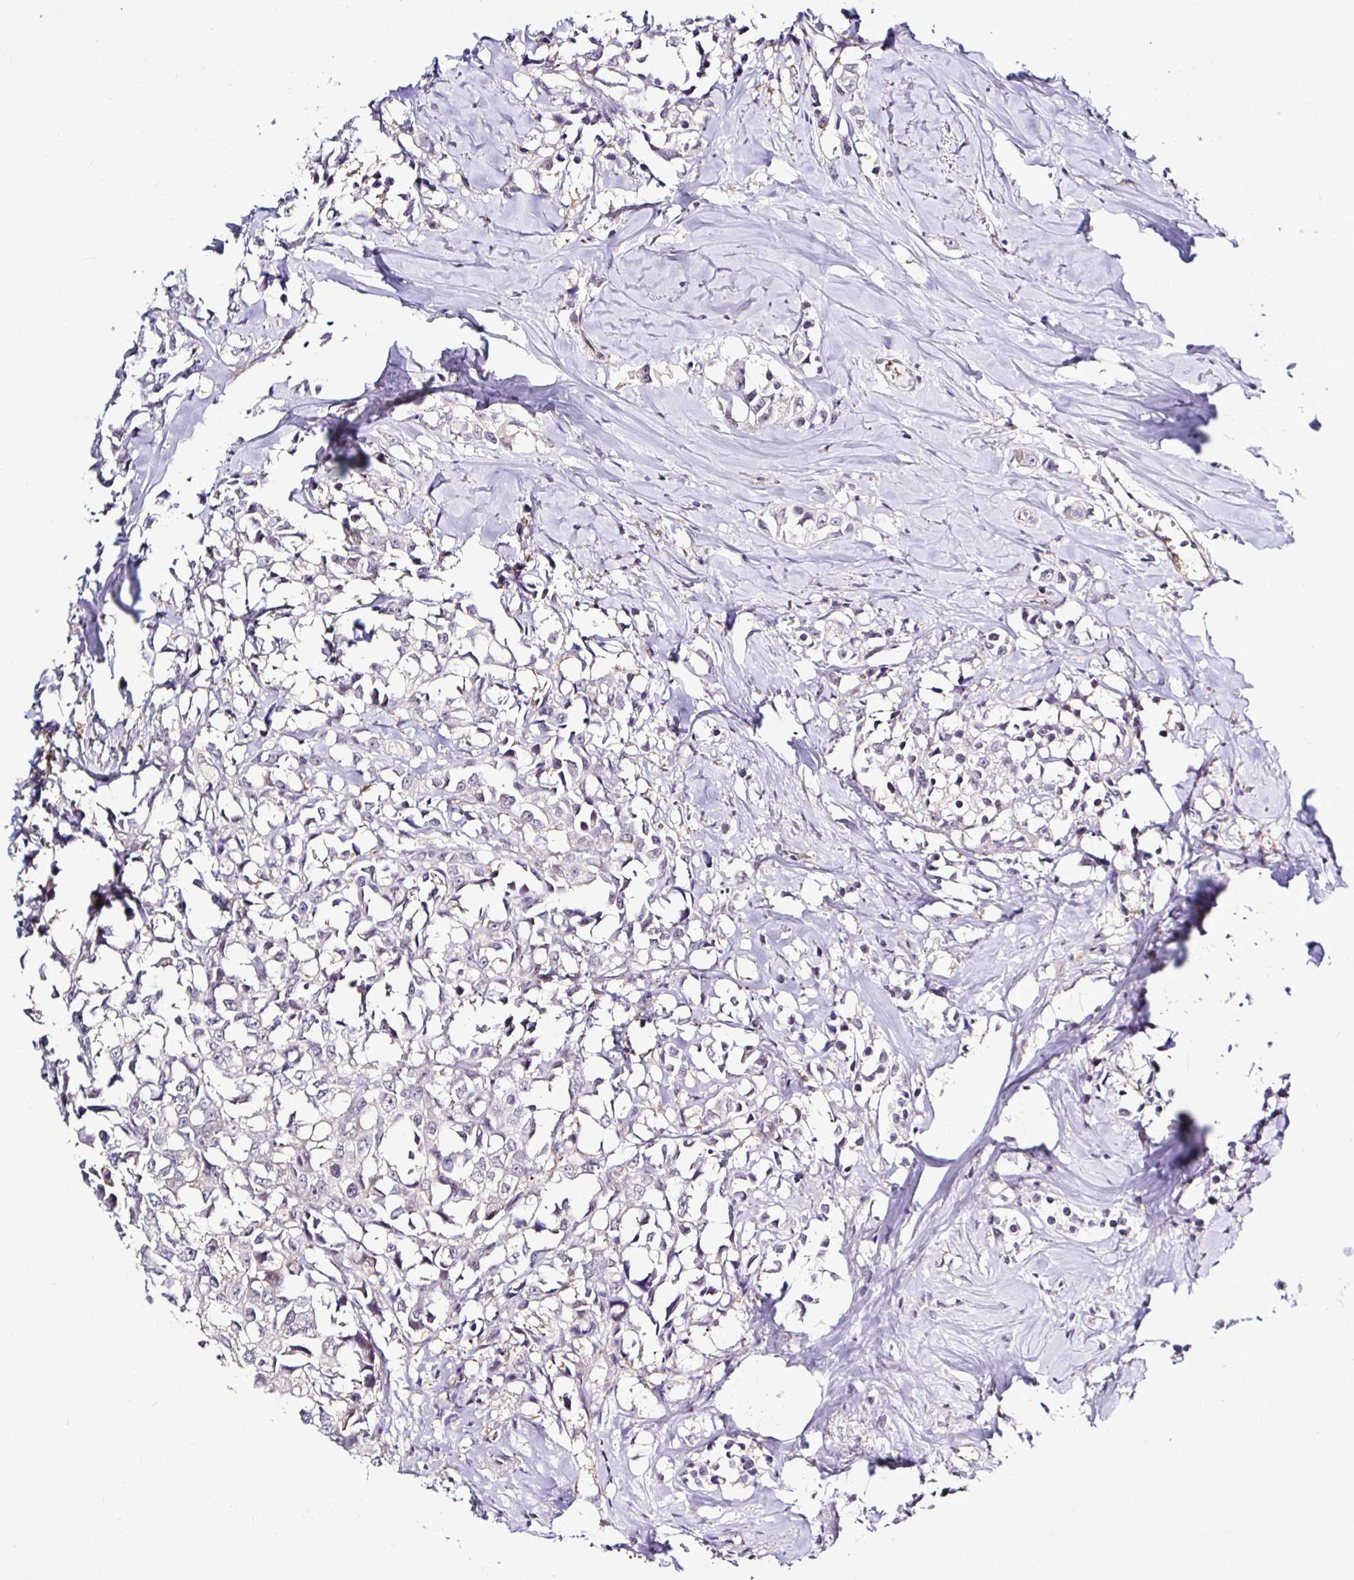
{"staining": {"intensity": "negative", "quantity": "none", "location": "none"}, "tissue": "breast cancer", "cell_type": "Tumor cells", "image_type": "cancer", "snomed": [{"axis": "morphology", "description": "Duct carcinoma"}, {"axis": "topography", "description": "Breast"}], "caption": "Invasive ductal carcinoma (breast) was stained to show a protein in brown. There is no significant positivity in tumor cells.", "gene": "PSMD3", "patient": {"sex": "female", "age": 80}}